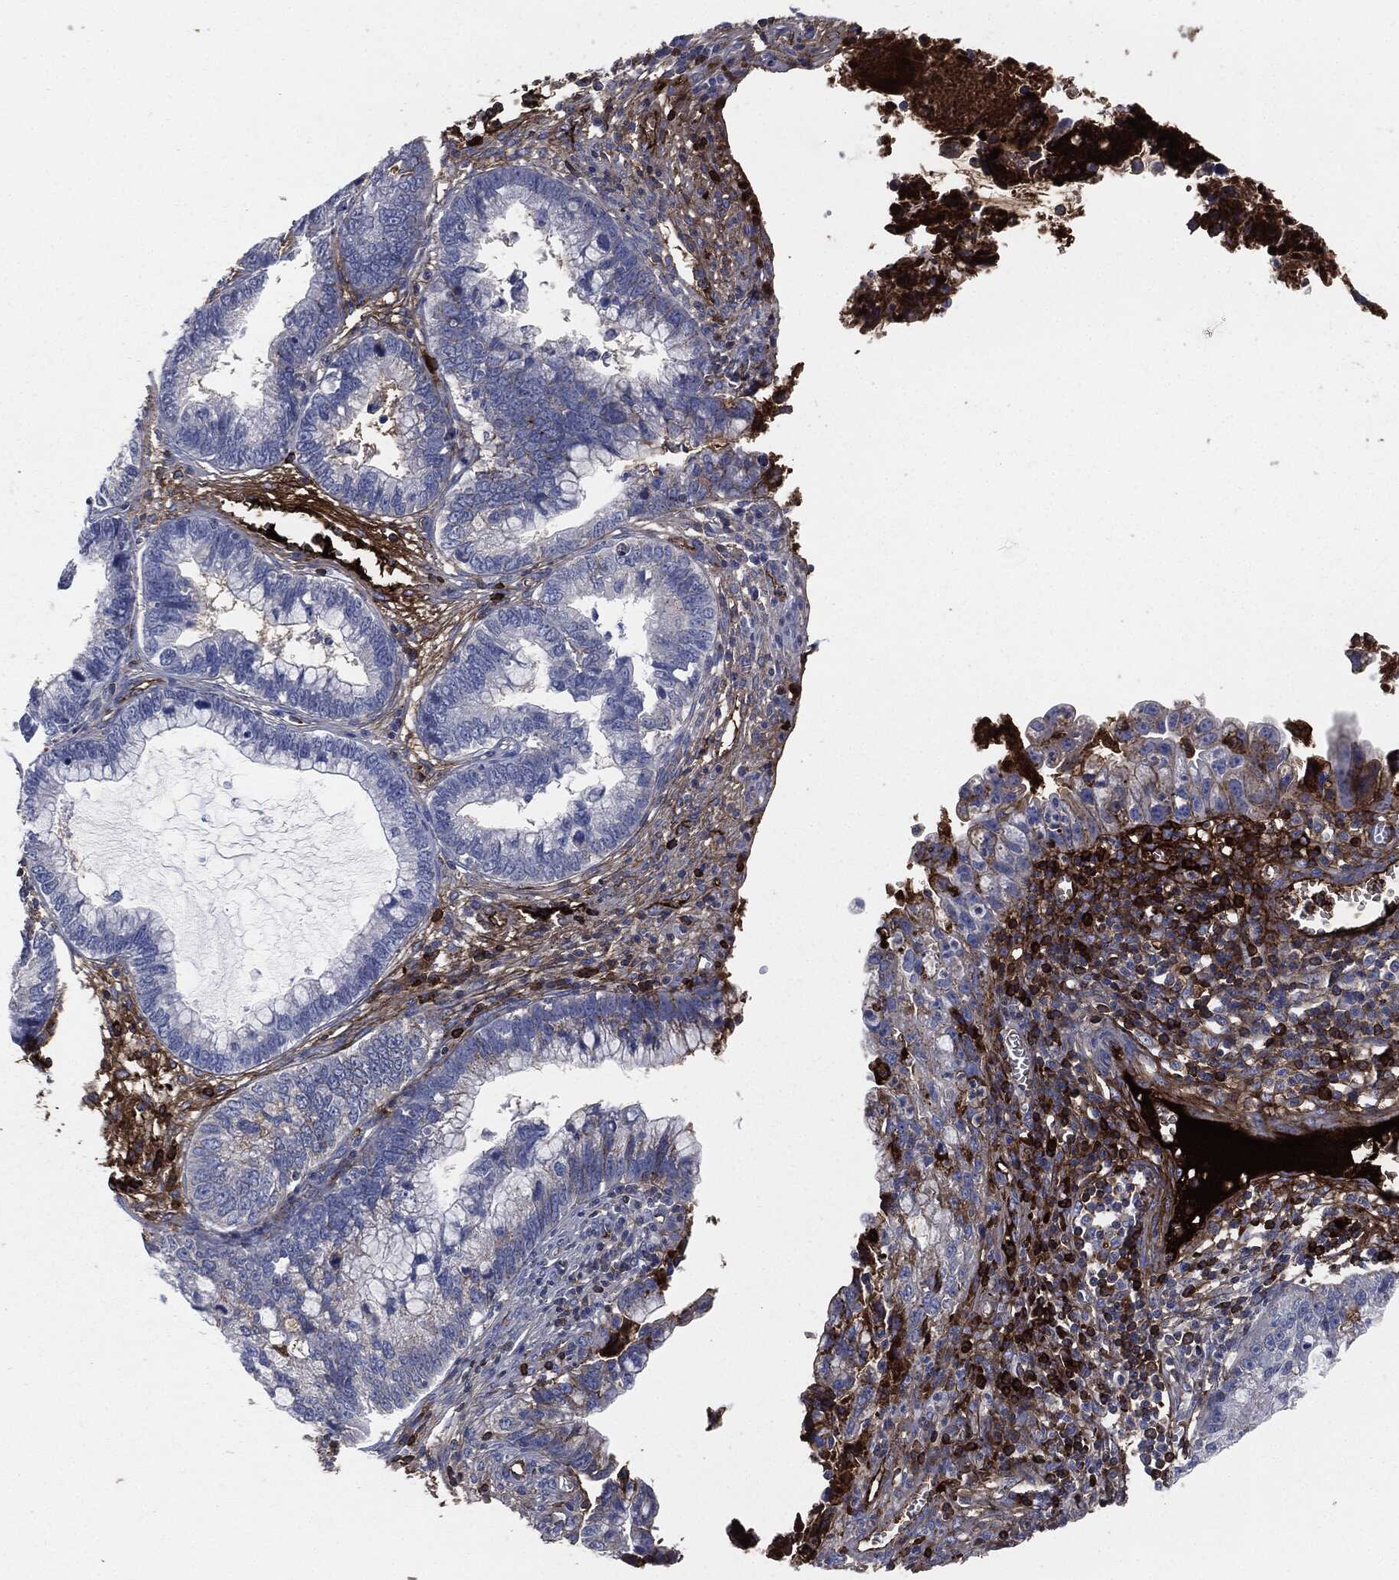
{"staining": {"intensity": "strong", "quantity": "<25%", "location": "cytoplasmic/membranous"}, "tissue": "cervical cancer", "cell_type": "Tumor cells", "image_type": "cancer", "snomed": [{"axis": "morphology", "description": "Adenocarcinoma, NOS"}, {"axis": "topography", "description": "Cervix"}], "caption": "DAB (3,3'-diaminobenzidine) immunohistochemical staining of adenocarcinoma (cervical) exhibits strong cytoplasmic/membranous protein positivity in about <25% of tumor cells.", "gene": "APOB", "patient": {"sex": "female", "age": 44}}